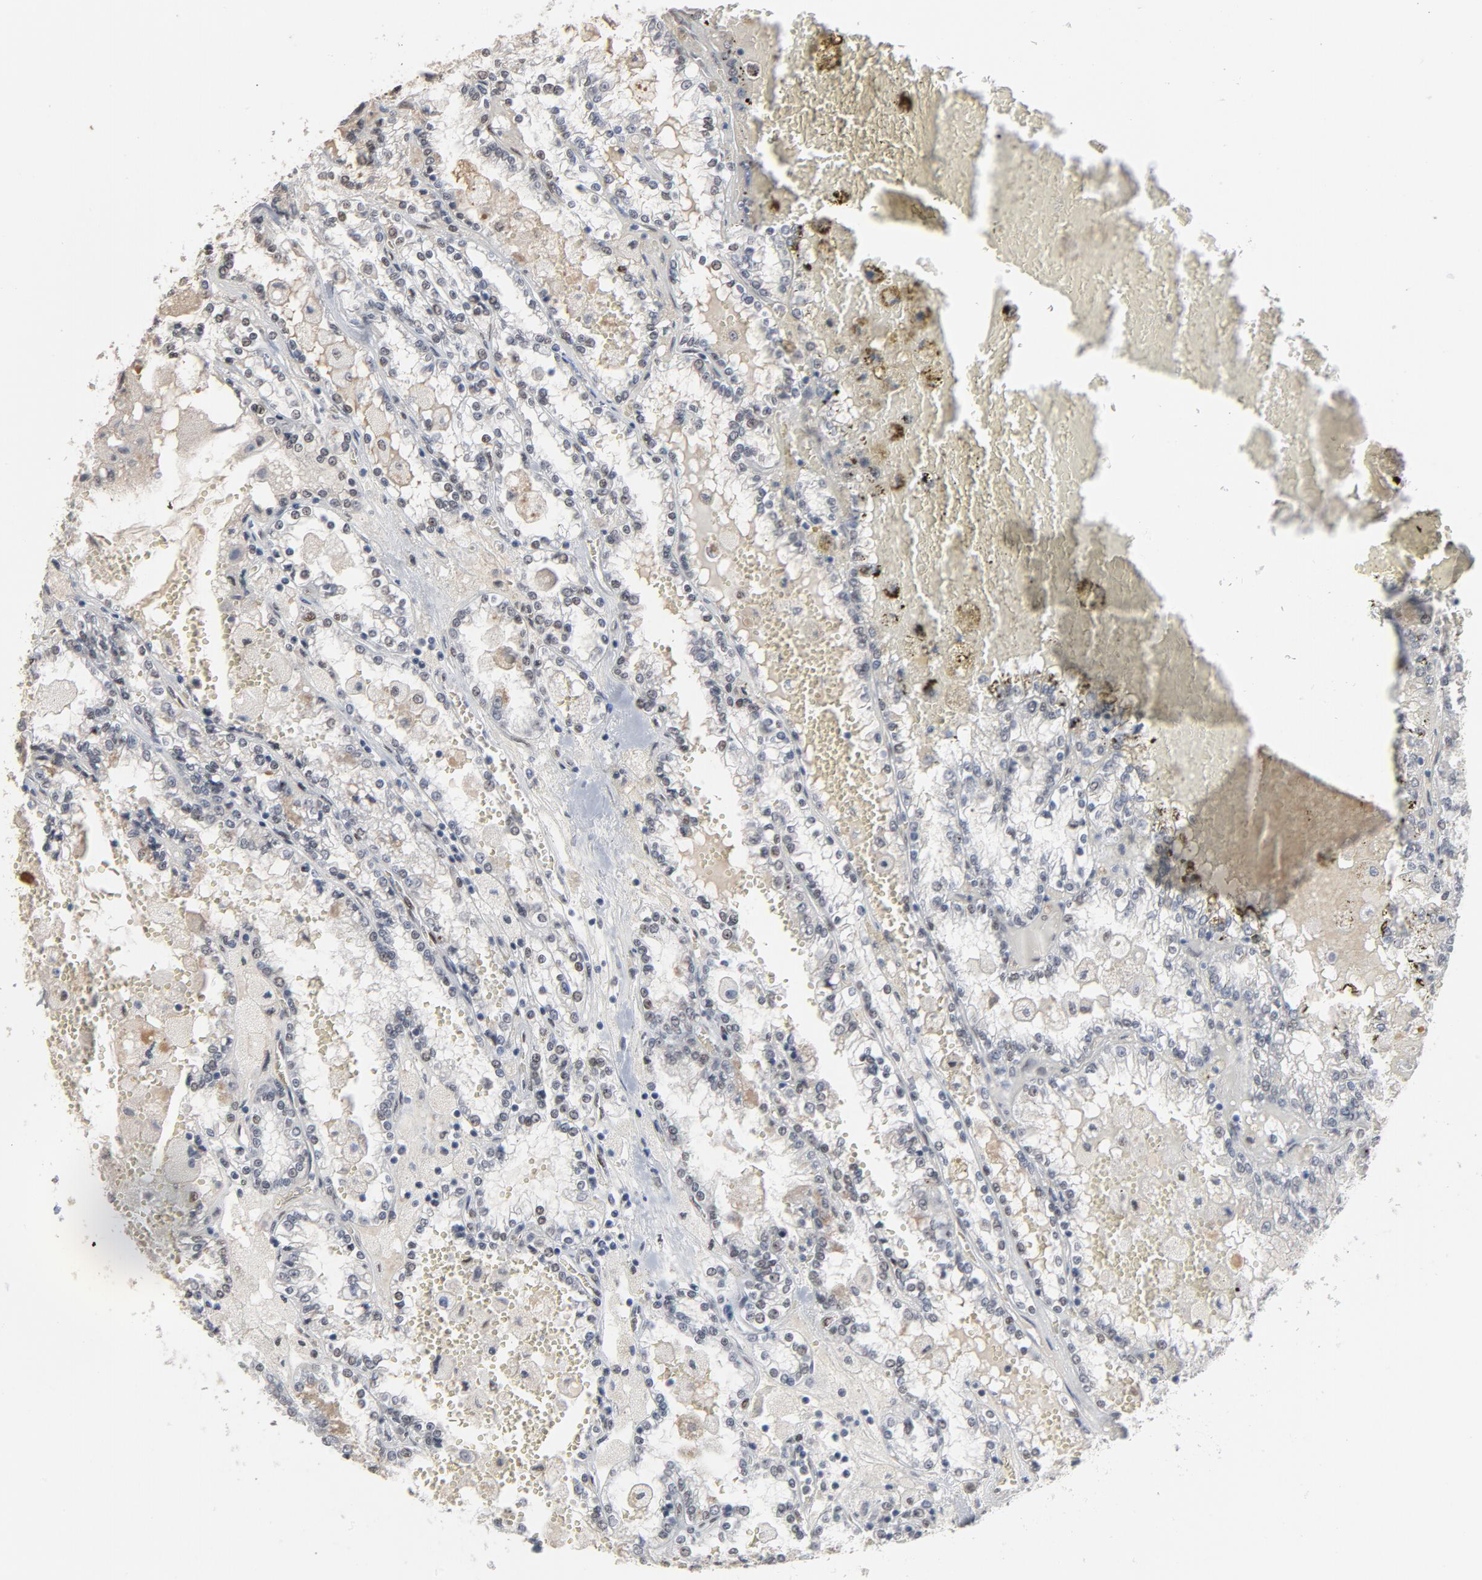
{"staining": {"intensity": "negative", "quantity": "none", "location": "none"}, "tissue": "renal cancer", "cell_type": "Tumor cells", "image_type": "cancer", "snomed": [{"axis": "morphology", "description": "Adenocarcinoma, NOS"}, {"axis": "topography", "description": "Kidney"}], "caption": "This is an IHC histopathology image of human adenocarcinoma (renal). There is no positivity in tumor cells.", "gene": "ATF7", "patient": {"sex": "female", "age": 56}}